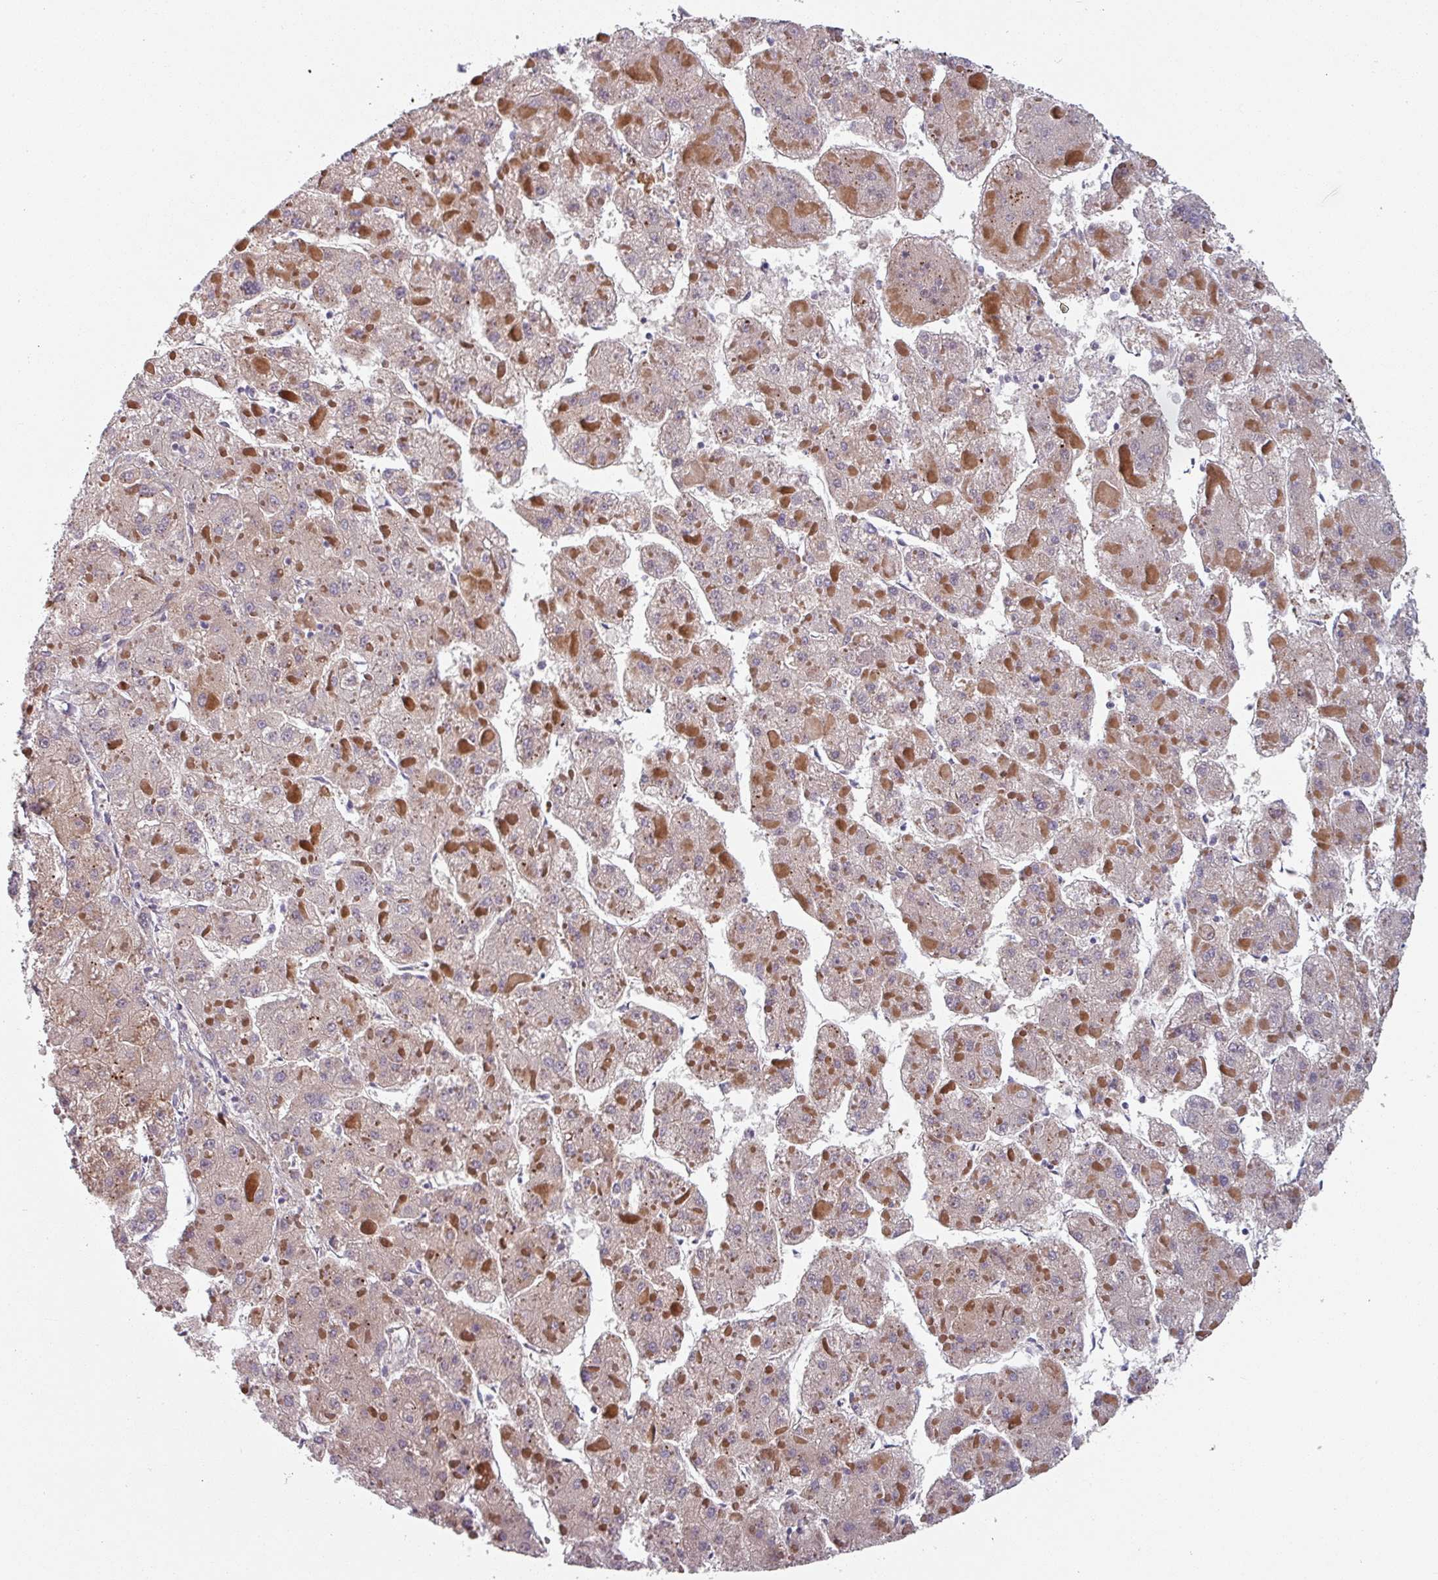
{"staining": {"intensity": "weak", "quantity": "<25%", "location": "cytoplasmic/membranous"}, "tissue": "liver cancer", "cell_type": "Tumor cells", "image_type": "cancer", "snomed": [{"axis": "morphology", "description": "Carcinoma, Hepatocellular, NOS"}, {"axis": "topography", "description": "Liver"}], "caption": "This is an immunohistochemistry photomicrograph of human liver cancer (hepatocellular carcinoma). There is no expression in tumor cells.", "gene": "C4BPB", "patient": {"sex": "female", "age": 73}}